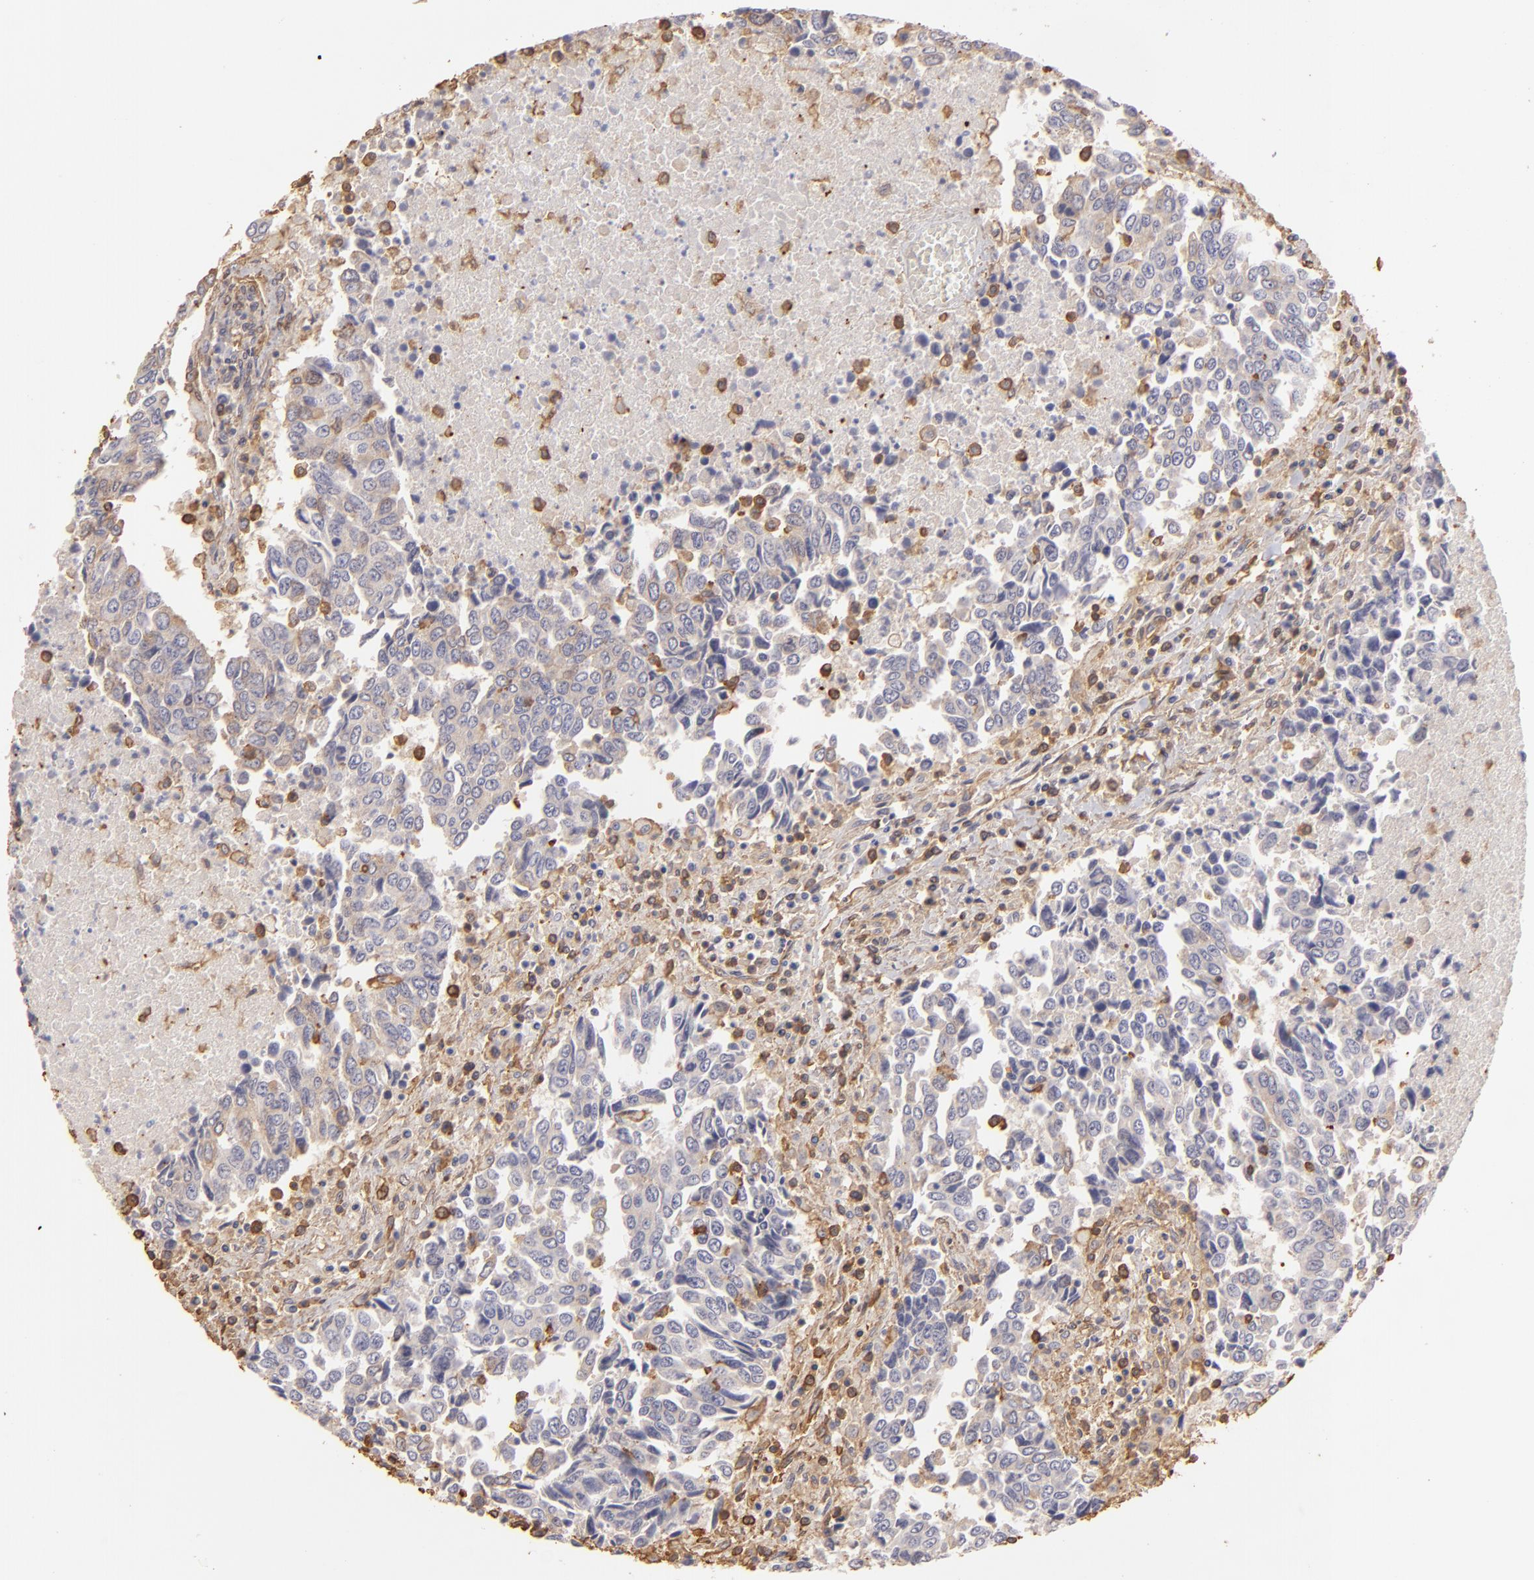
{"staining": {"intensity": "negative", "quantity": "none", "location": "none"}, "tissue": "urothelial cancer", "cell_type": "Tumor cells", "image_type": "cancer", "snomed": [{"axis": "morphology", "description": "Urothelial carcinoma, High grade"}, {"axis": "topography", "description": "Urinary bladder"}], "caption": "This histopathology image is of urothelial carcinoma (high-grade) stained with immunohistochemistry to label a protein in brown with the nuclei are counter-stained blue. There is no positivity in tumor cells.", "gene": "HSPB6", "patient": {"sex": "male", "age": 86}}